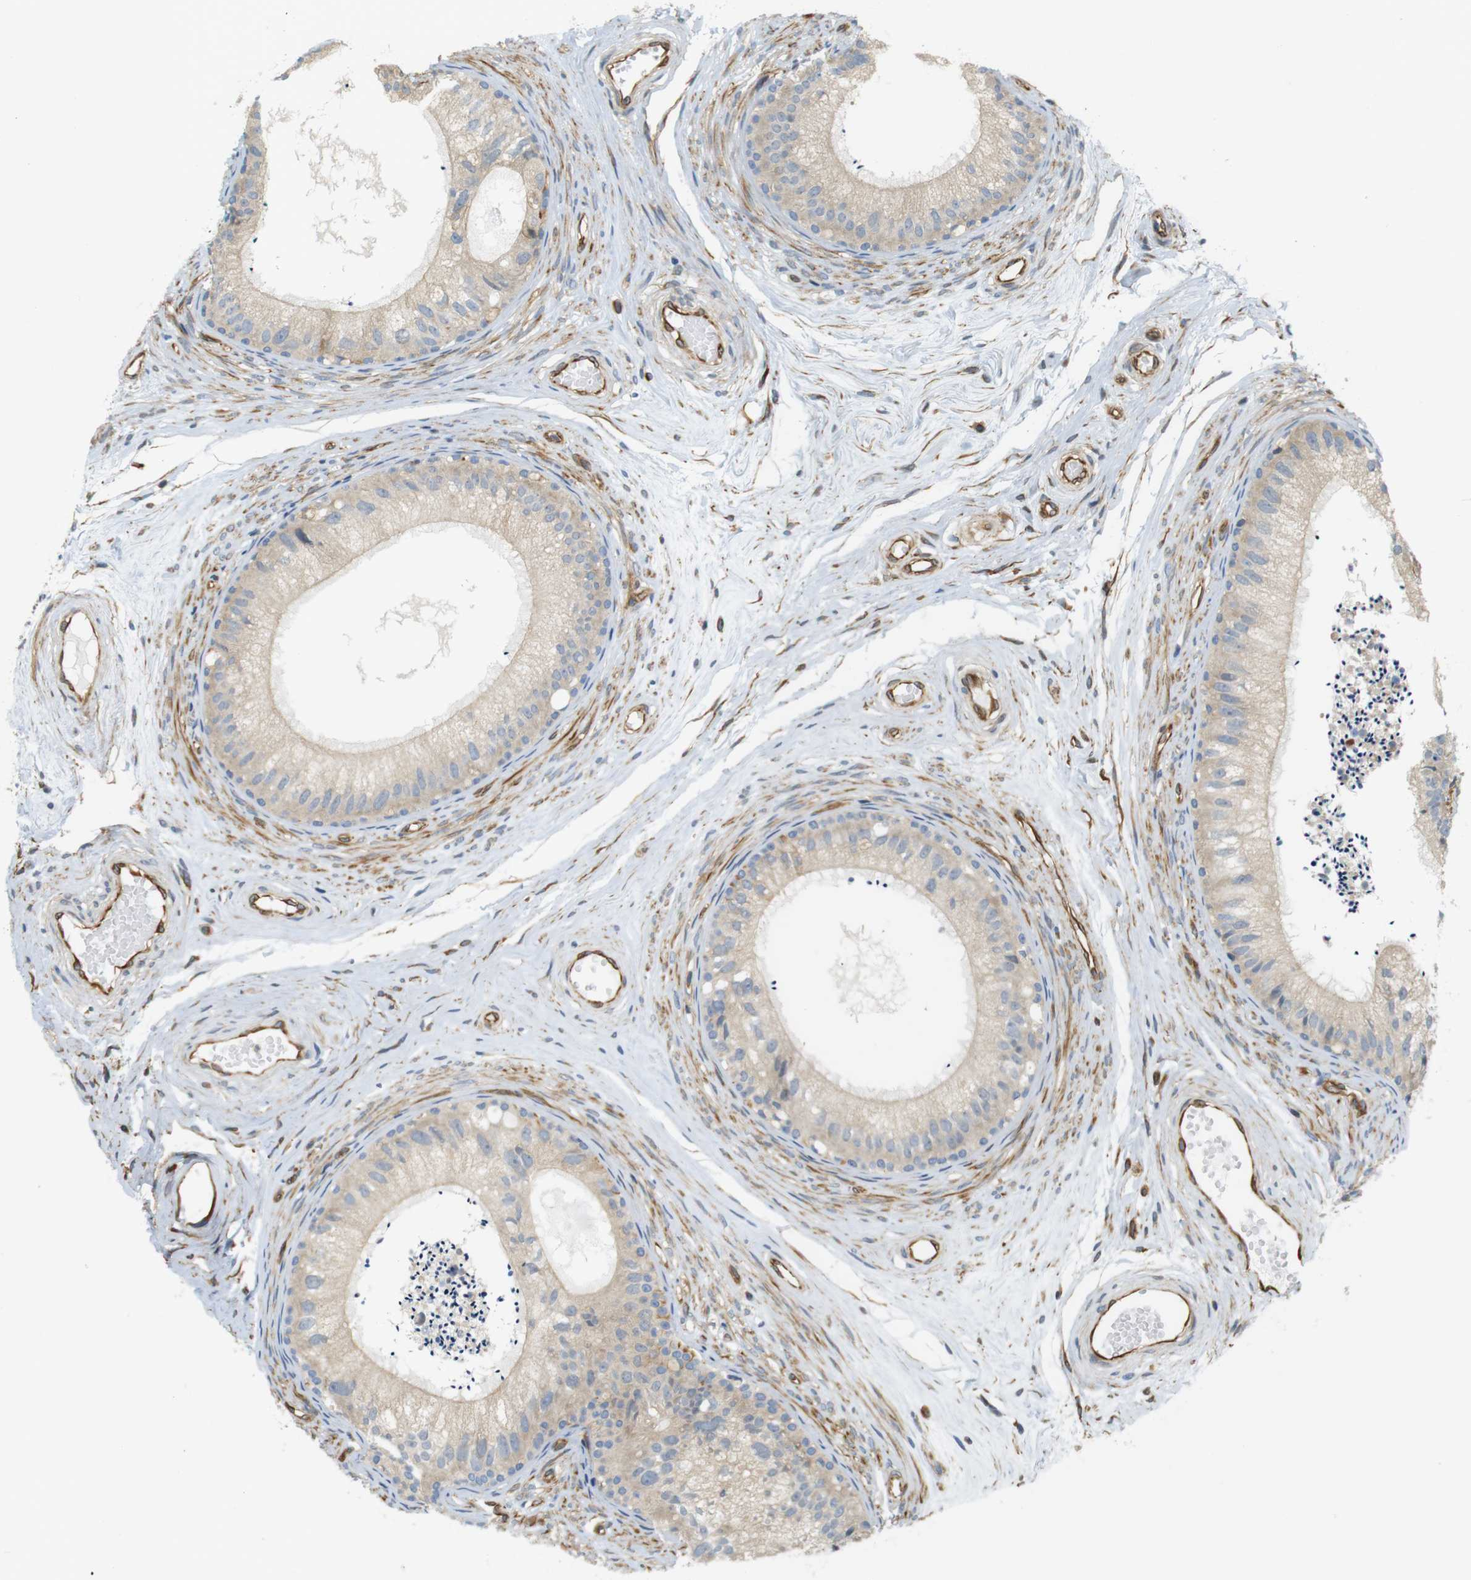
{"staining": {"intensity": "weak", "quantity": ">75%", "location": "cytoplasmic/membranous"}, "tissue": "epididymis", "cell_type": "Glandular cells", "image_type": "normal", "snomed": [{"axis": "morphology", "description": "Normal tissue, NOS"}, {"axis": "topography", "description": "Epididymis"}], "caption": "The micrograph exhibits a brown stain indicating the presence of a protein in the cytoplasmic/membranous of glandular cells in epididymis.", "gene": "CYTH3", "patient": {"sex": "male", "age": 56}}